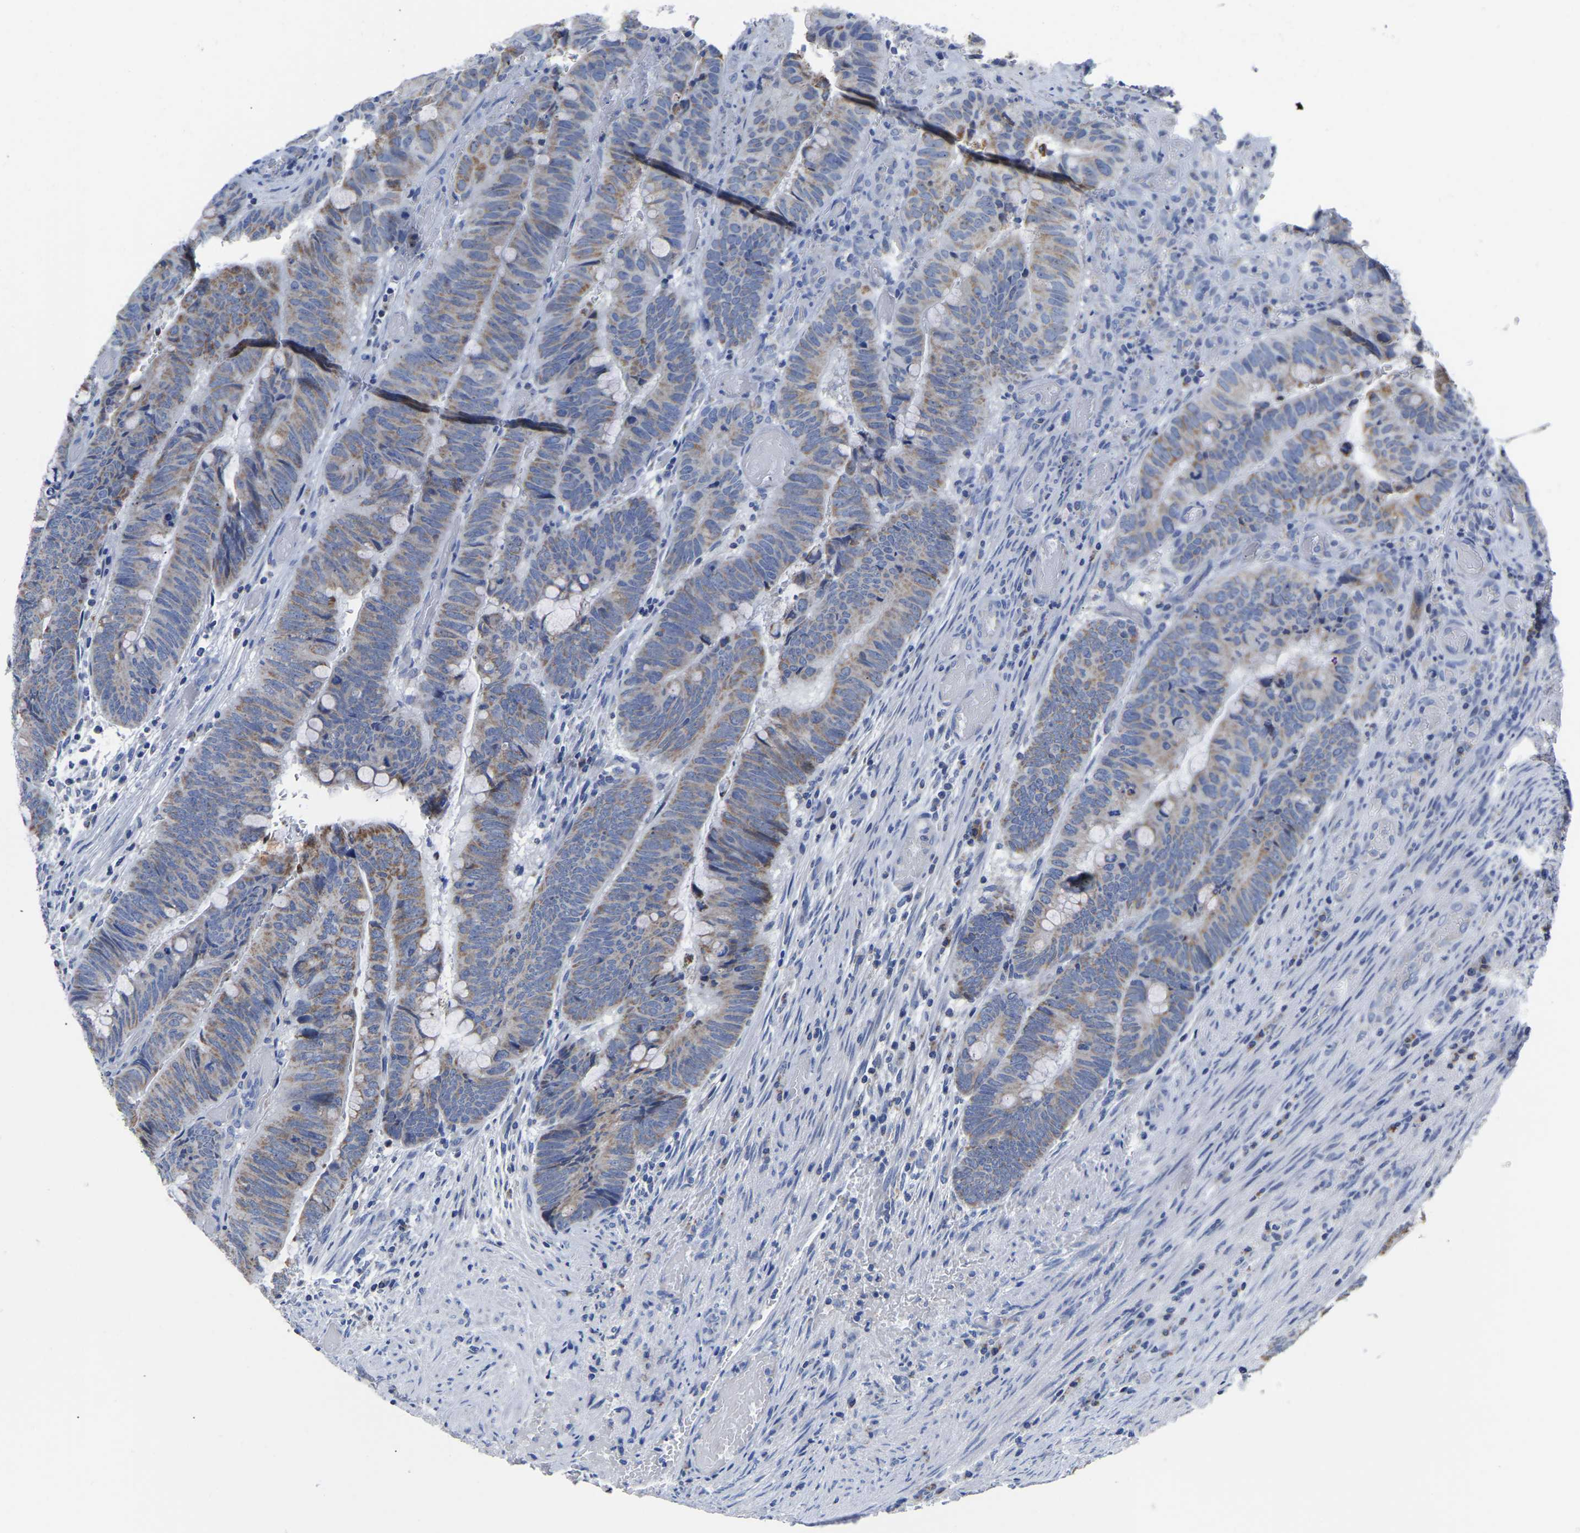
{"staining": {"intensity": "moderate", "quantity": "25%-75%", "location": "cytoplasmic/membranous"}, "tissue": "colorectal cancer", "cell_type": "Tumor cells", "image_type": "cancer", "snomed": [{"axis": "morphology", "description": "Normal tissue, NOS"}, {"axis": "morphology", "description": "Adenocarcinoma, NOS"}, {"axis": "topography", "description": "Rectum"}], "caption": "IHC of colorectal cancer shows medium levels of moderate cytoplasmic/membranous expression in about 25%-75% of tumor cells.", "gene": "ETFA", "patient": {"sex": "male", "age": 92}}